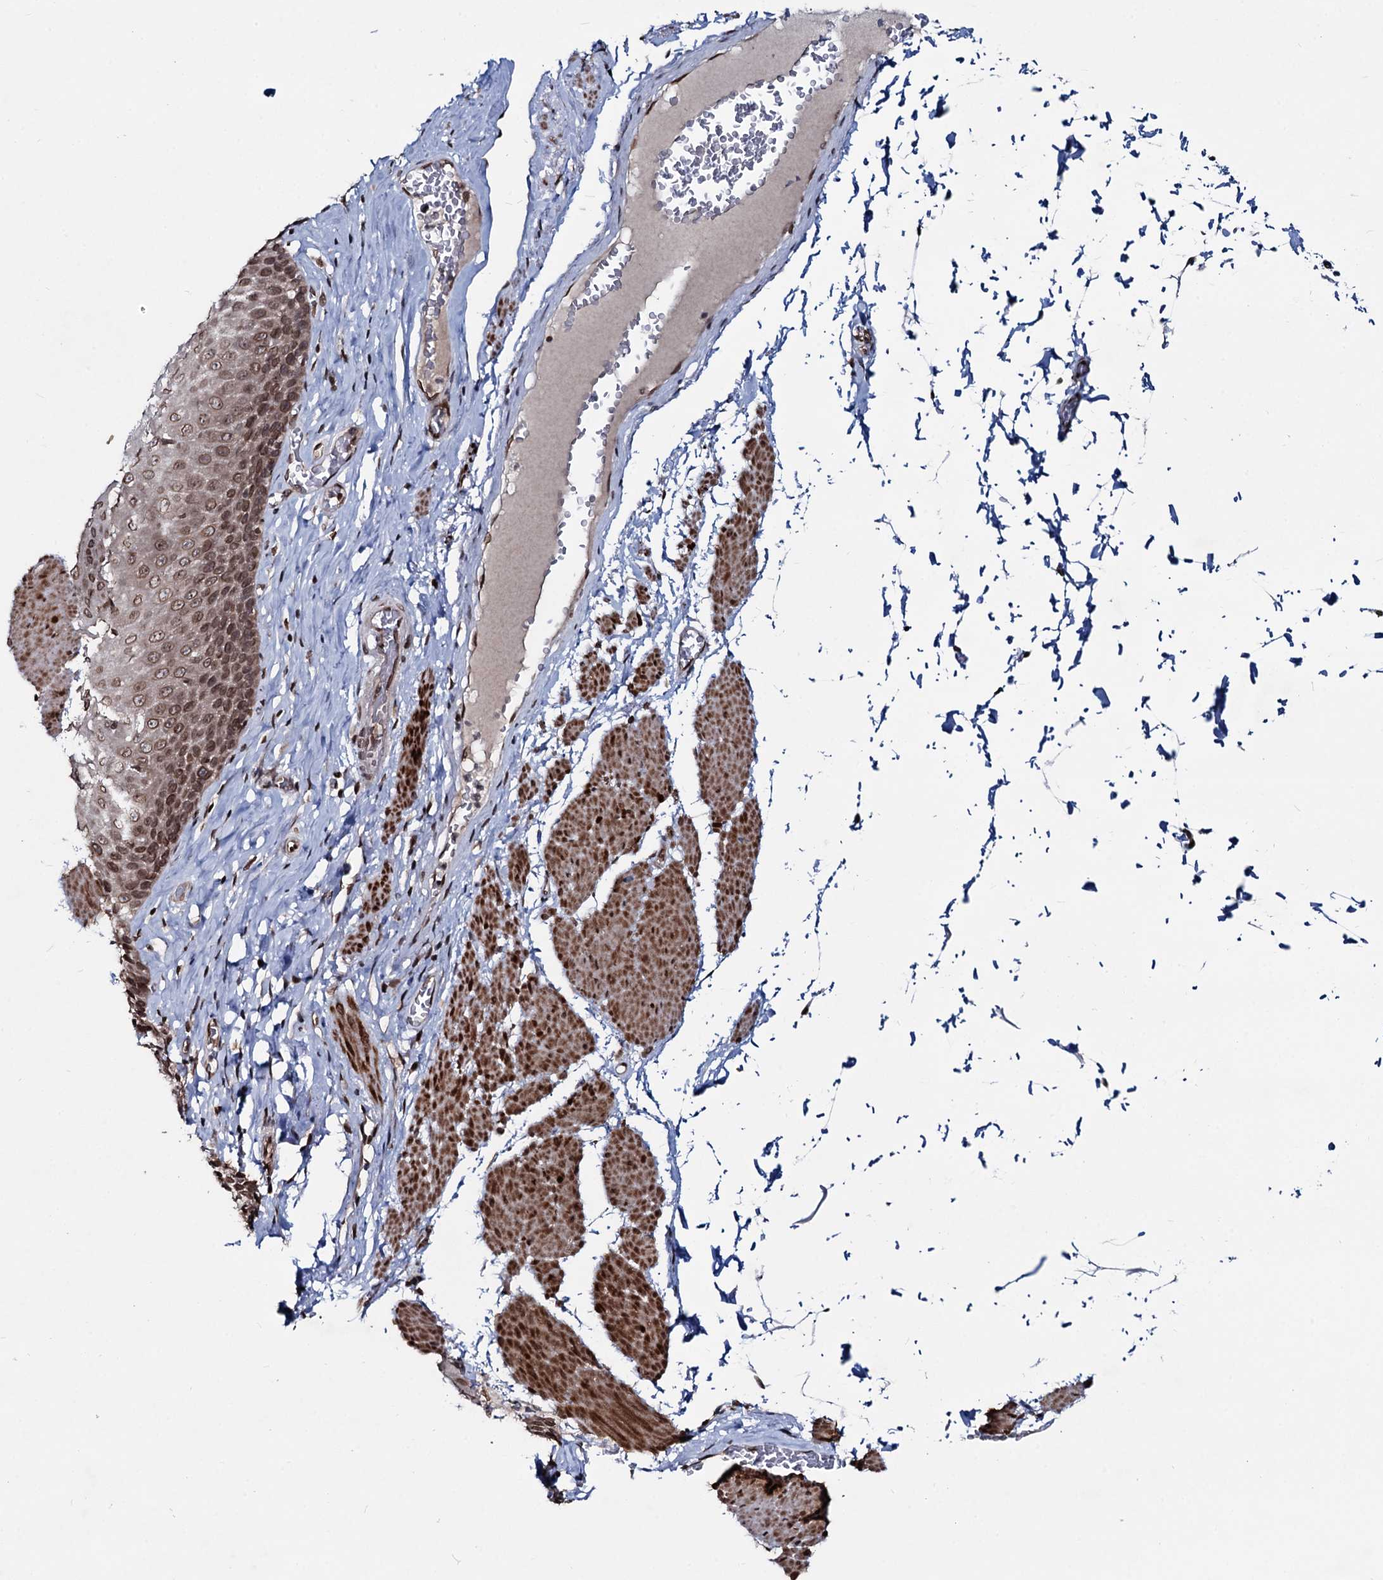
{"staining": {"intensity": "moderate", "quantity": ">75%", "location": "cytoplasmic/membranous,nuclear"}, "tissue": "esophagus", "cell_type": "Squamous epithelial cells", "image_type": "normal", "snomed": [{"axis": "morphology", "description": "Normal tissue, NOS"}, {"axis": "topography", "description": "Esophagus"}], "caption": "Protein staining of unremarkable esophagus displays moderate cytoplasmic/membranous,nuclear expression in approximately >75% of squamous epithelial cells. (DAB (3,3'-diaminobenzidine) = brown stain, brightfield microscopy at high magnification).", "gene": "RNF6", "patient": {"sex": "male", "age": 60}}